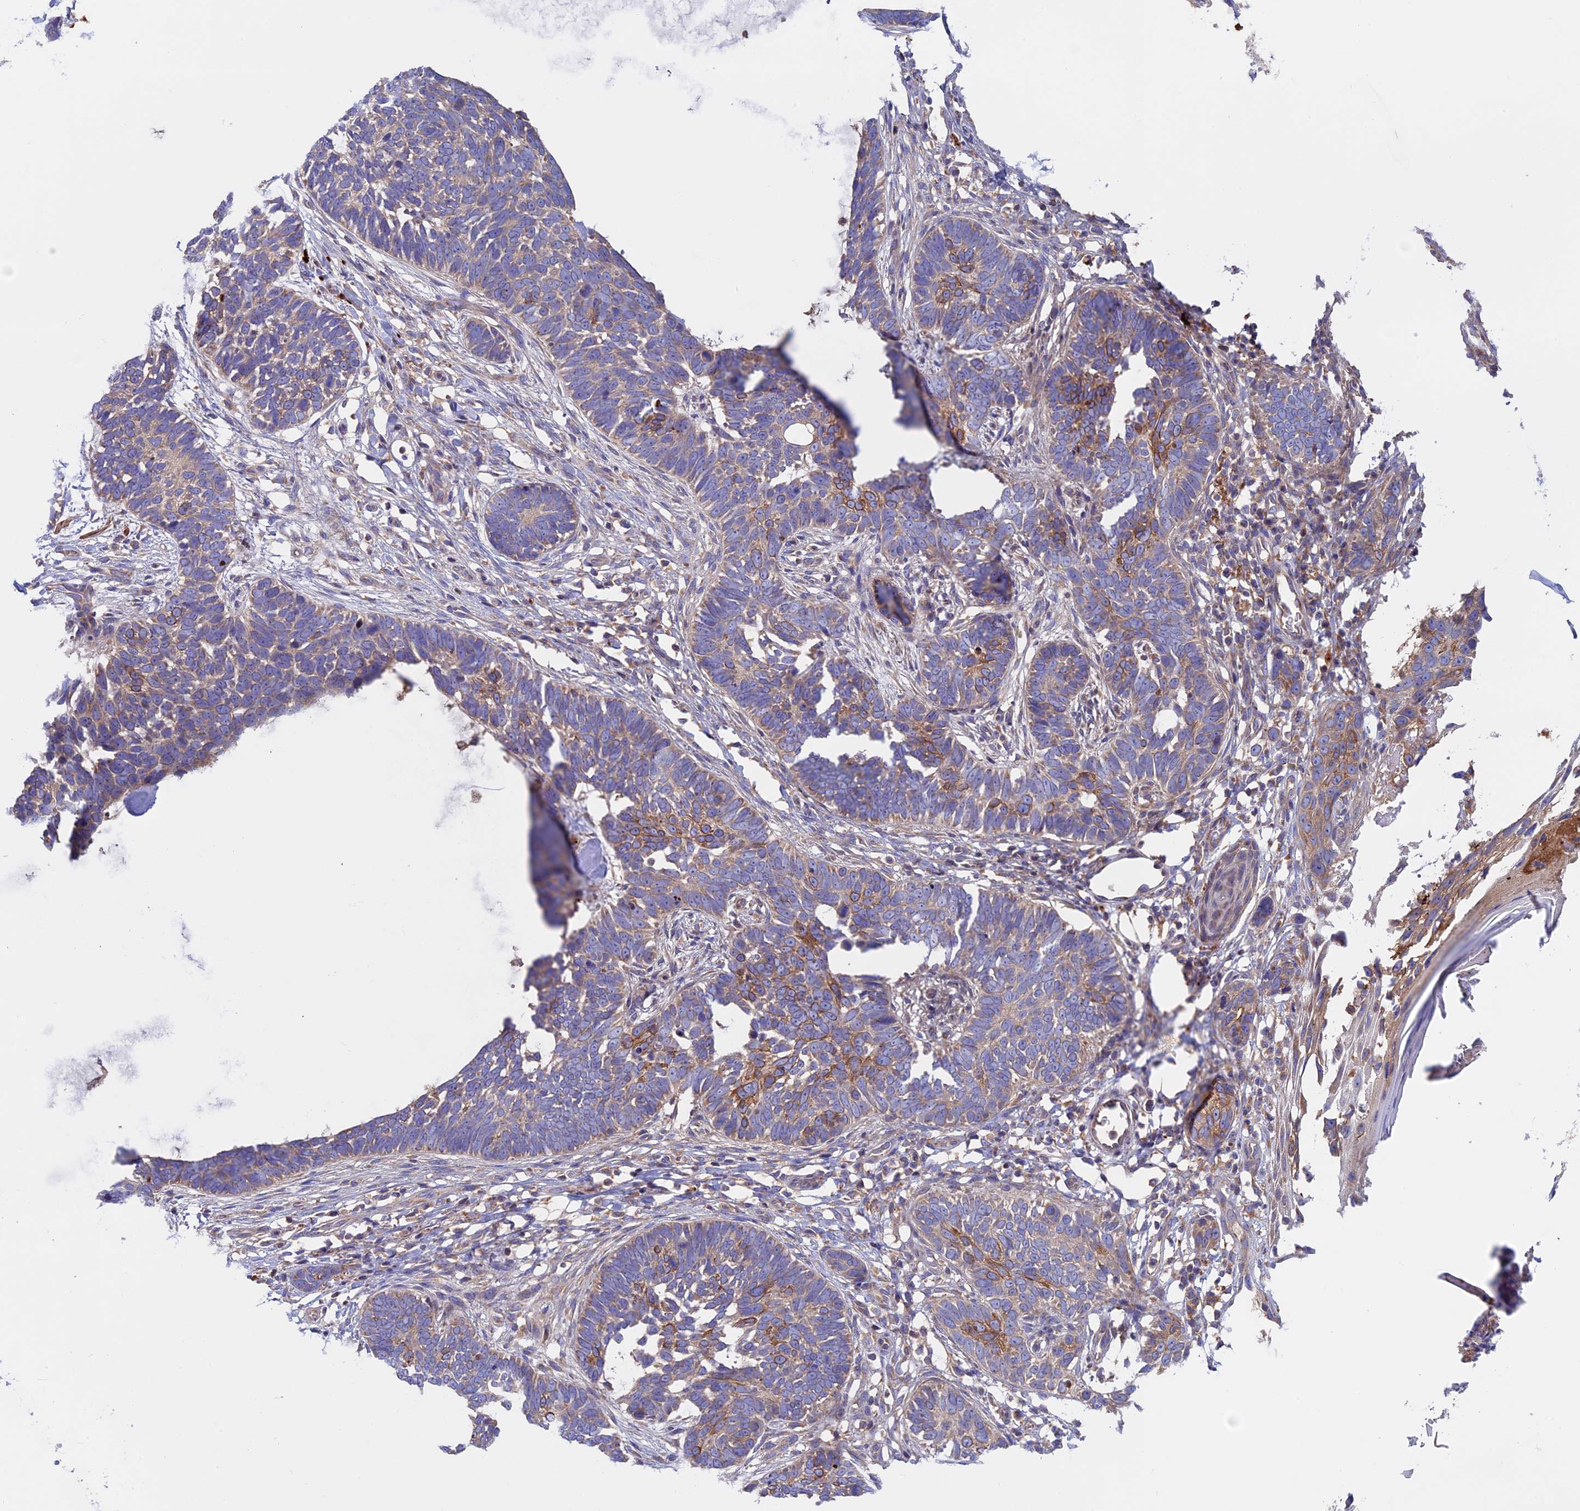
{"staining": {"intensity": "moderate", "quantity": "25%-75%", "location": "cytoplasmic/membranous"}, "tissue": "skin cancer", "cell_type": "Tumor cells", "image_type": "cancer", "snomed": [{"axis": "morphology", "description": "Normal tissue, NOS"}, {"axis": "morphology", "description": "Basal cell carcinoma"}, {"axis": "topography", "description": "Skin"}], "caption": "An IHC photomicrograph of neoplastic tissue is shown. Protein staining in brown labels moderate cytoplasmic/membranous positivity in basal cell carcinoma (skin) within tumor cells.", "gene": "PTPN9", "patient": {"sex": "male", "age": 77}}